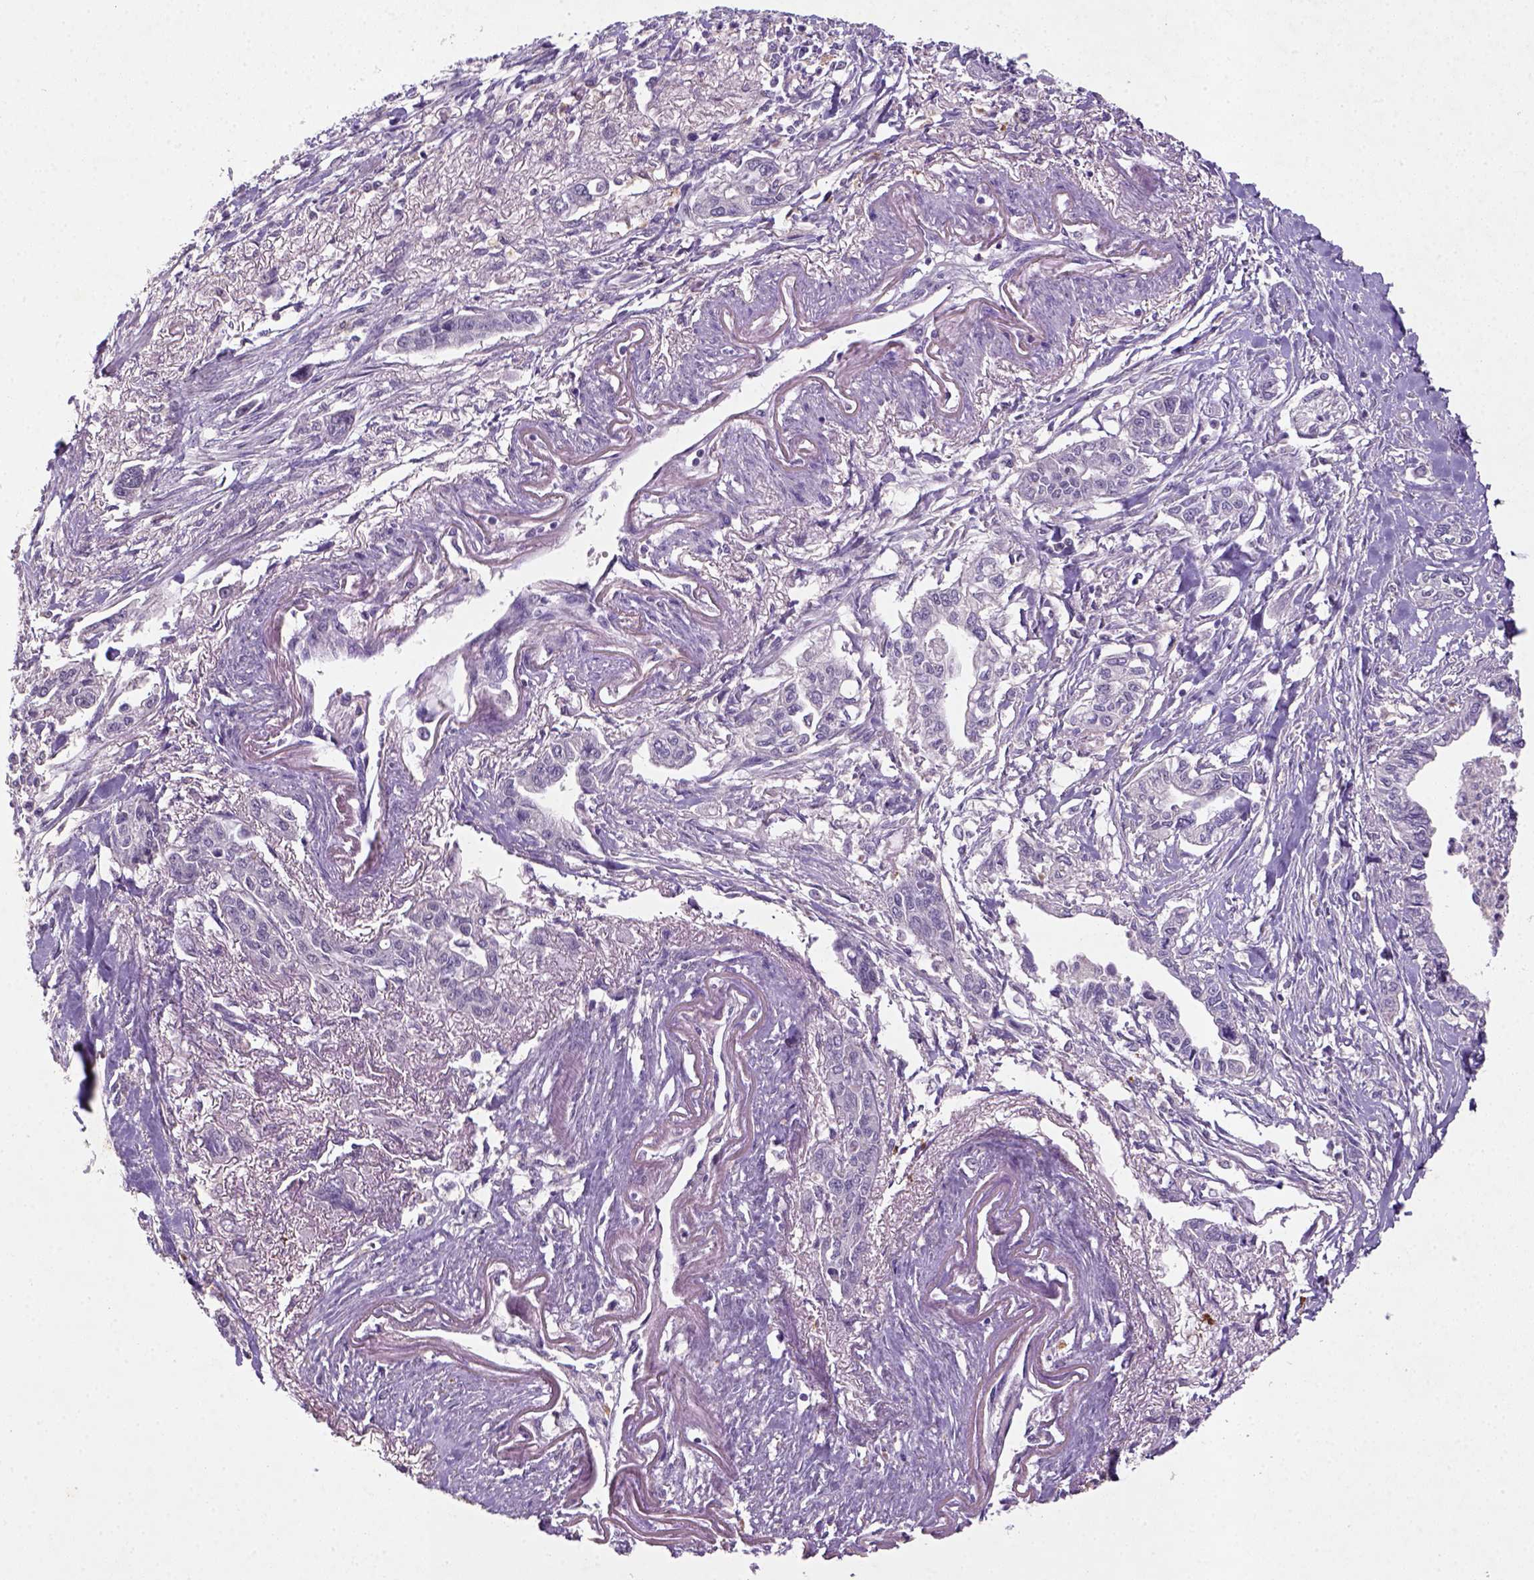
{"staining": {"intensity": "negative", "quantity": "none", "location": "none"}, "tissue": "pancreatic cancer", "cell_type": "Tumor cells", "image_type": "cancer", "snomed": [{"axis": "morphology", "description": "Adenocarcinoma, NOS"}, {"axis": "topography", "description": "Pancreas"}], "caption": "DAB immunohistochemical staining of human pancreatic cancer demonstrates no significant positivity in tumor cells. The staining was performed using DAB to visualize the protein expression in brown, while the nuclei were stained in blue with hematoxylin (Magnification: 20x).", "gene": "NLGN2", "patient": {"sex": "male", "age": 60}}